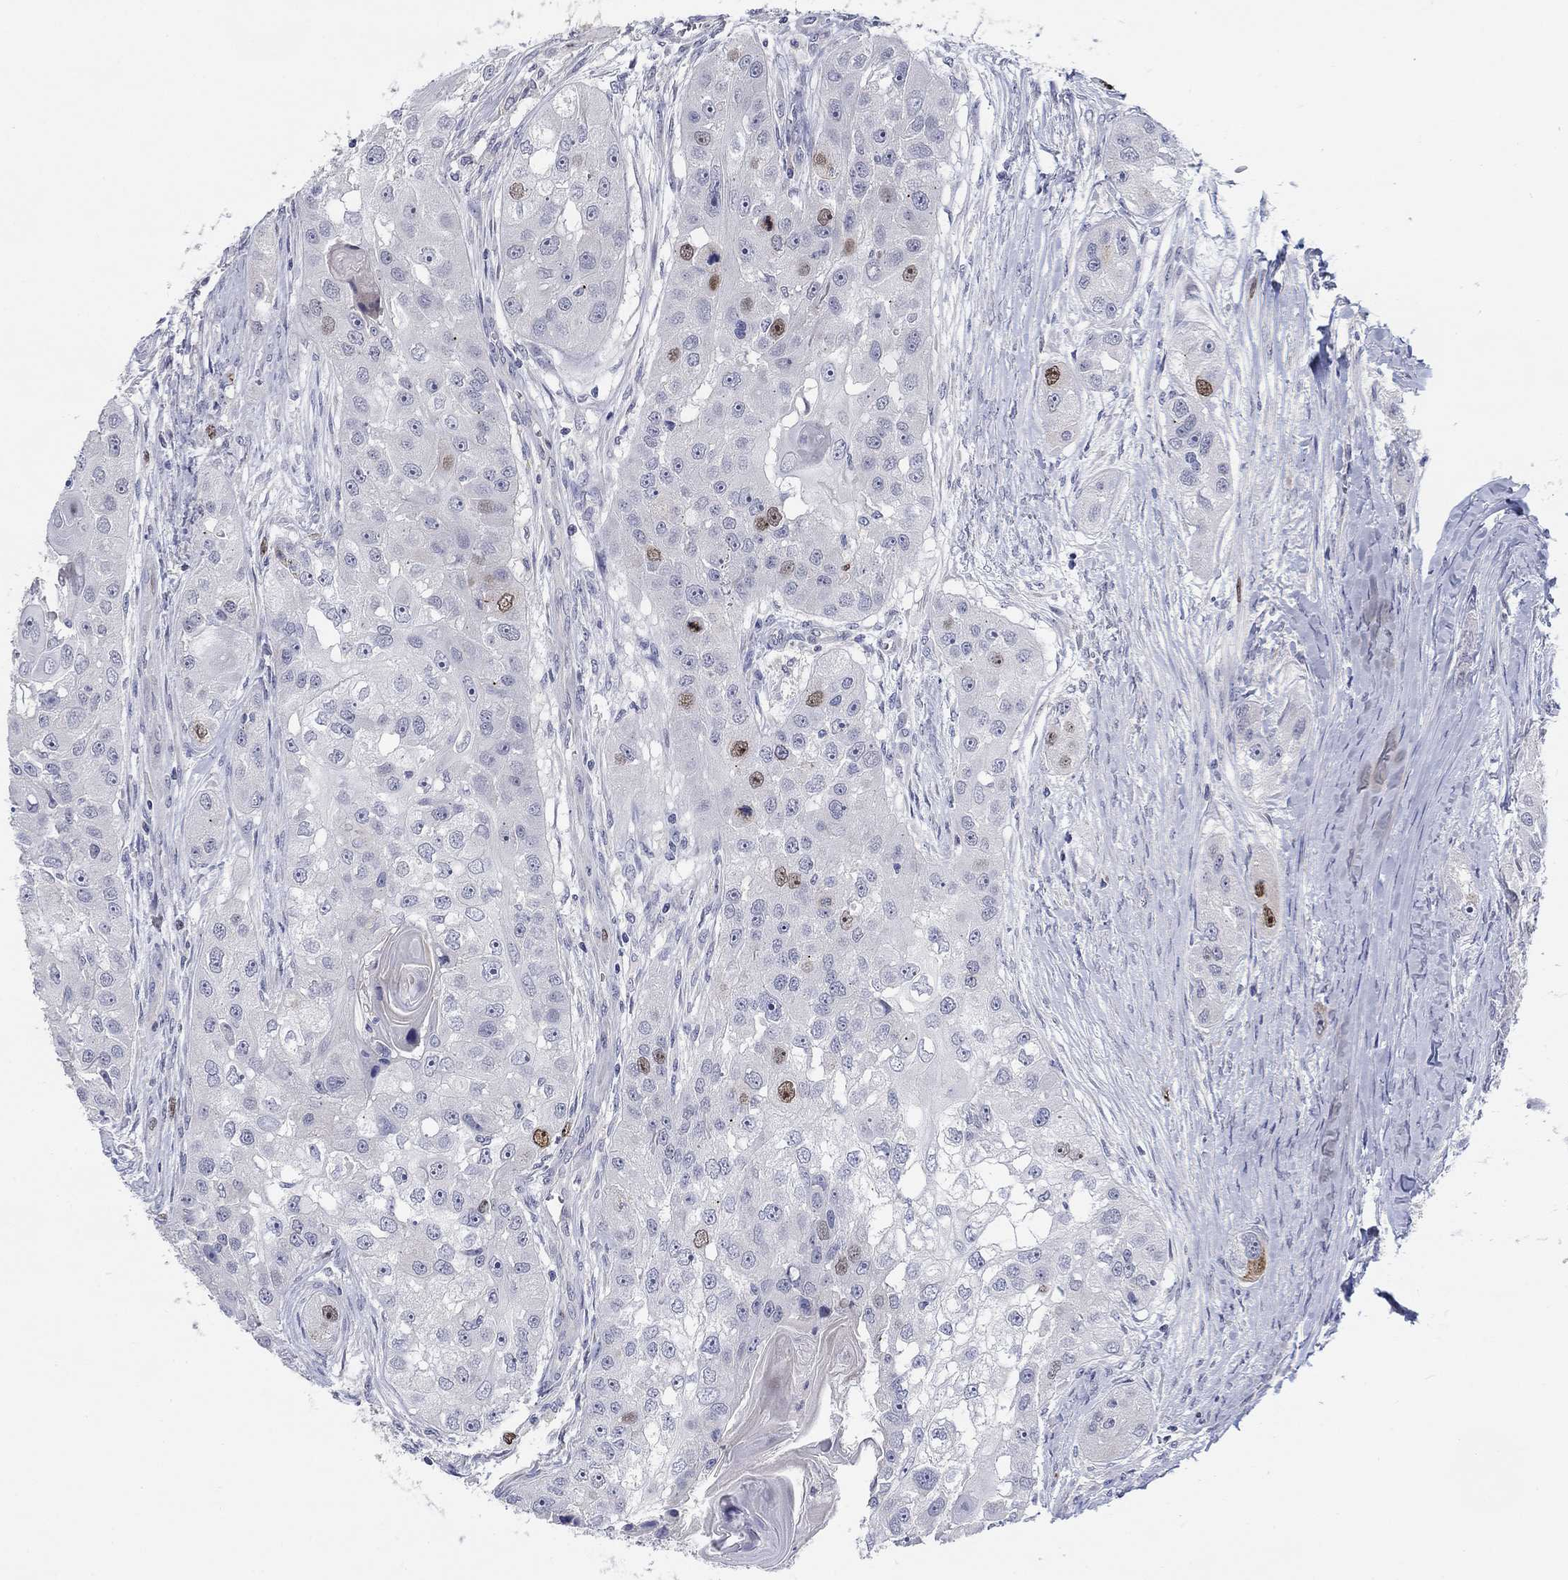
{"staining": {"intensity": "moderate", "quantity": "<25%", "location": "nuclear"}, "tissue": "head and neck cancer", "cell_type": "Tumor cells", "image_type": "cancer", "snomed": [{"axis": "morphology", "description": "Normal tissue, NOS"}, {"axis": "morphology", "description": "Squamous cell carcinoma, NOS"}, {"axis": "topography", "description": "Skeletal muscle"}, {"axis": "topography", "description": "Head-Neck"}], "caption": "Protein staining of squamous cell carcinoma (head and neck) tissue reveals moderate nuclear positivity in about <25% of tumor cells.", "gene": "PRC1", "patient": {"sex": "male", "age": 51}}